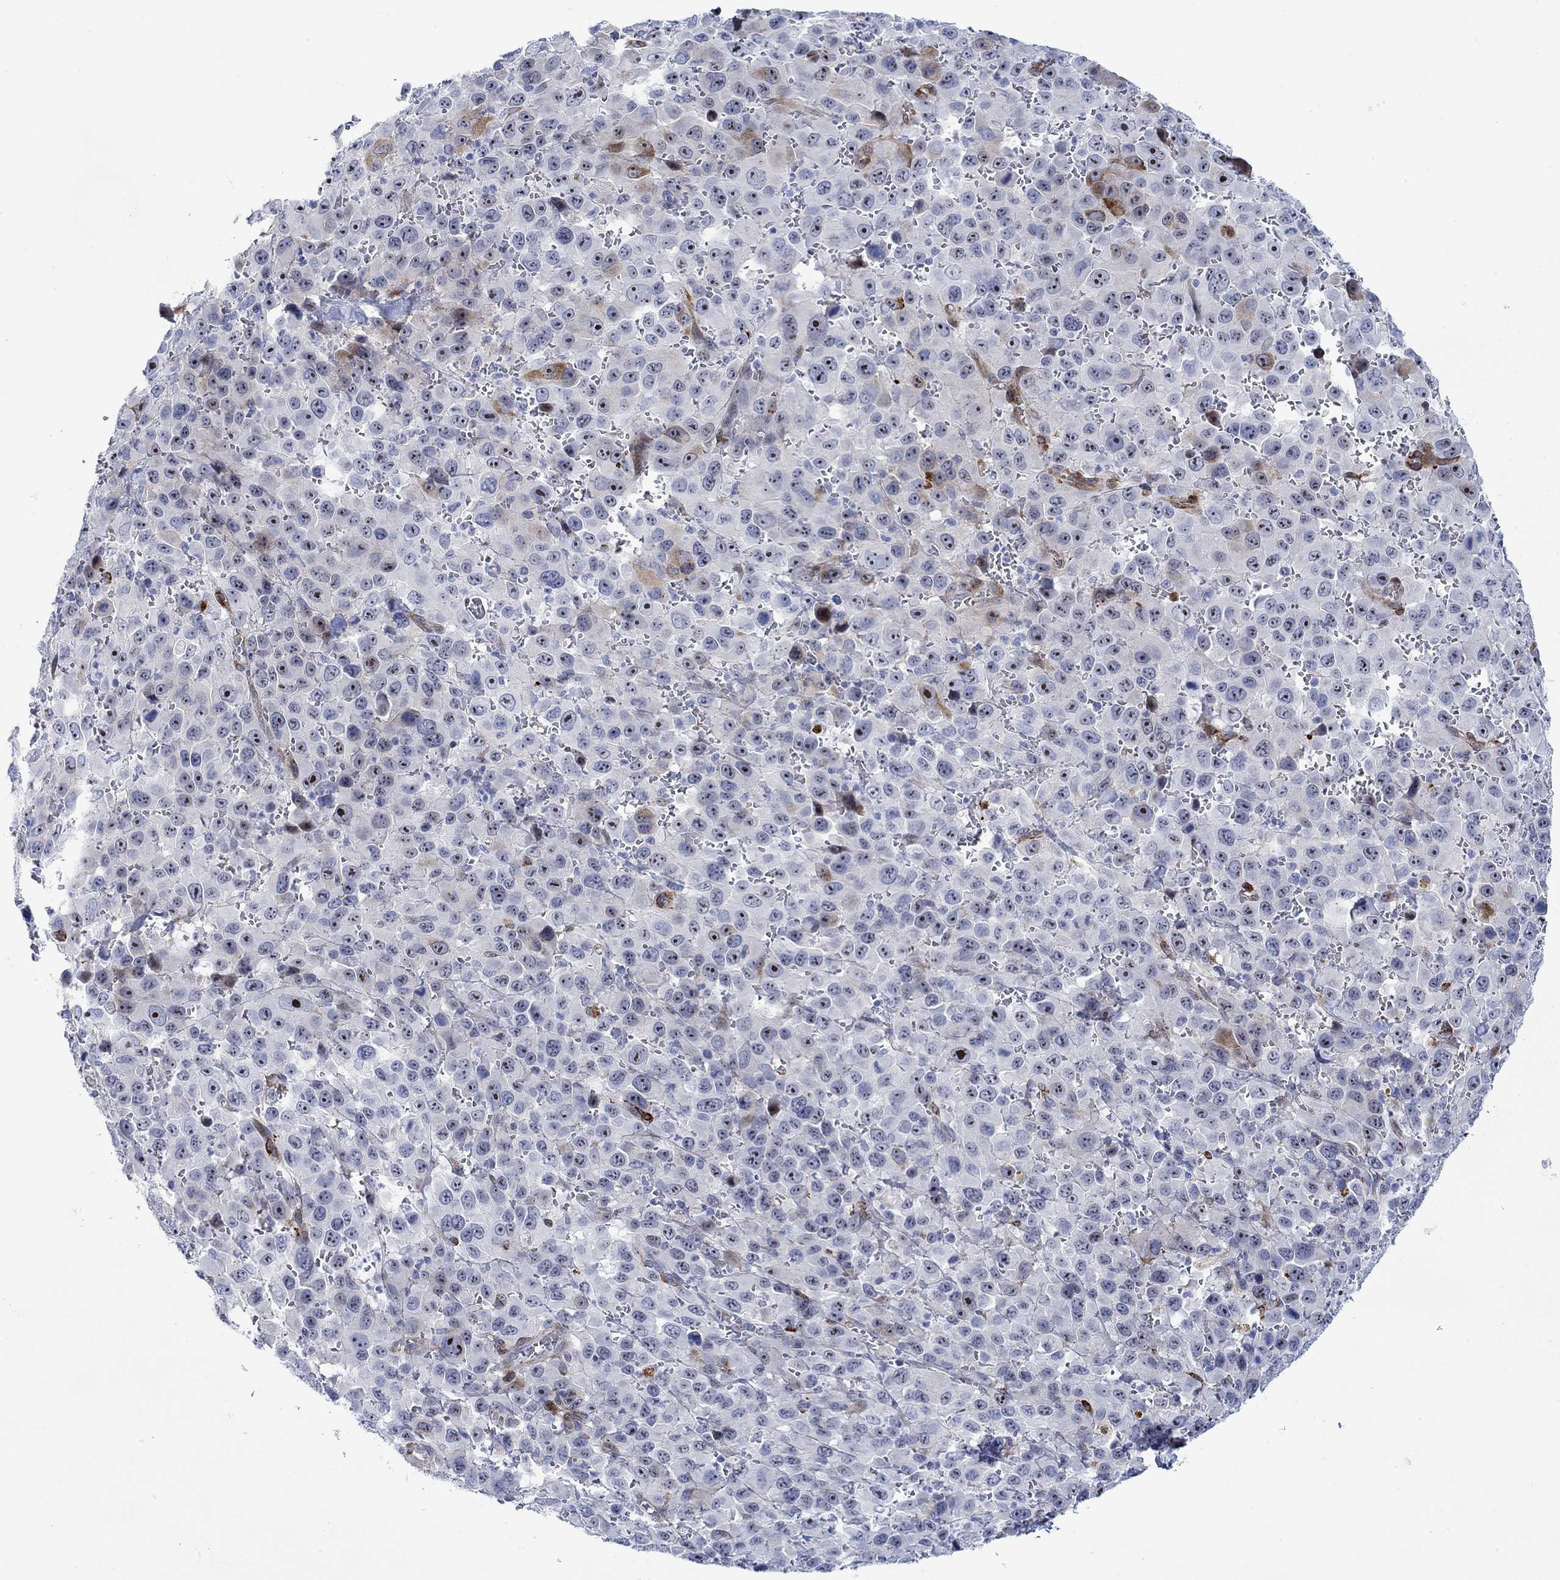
{"staining": {"intensity": "moderate", "quantity": "<25%", "location": "cytoplasmic/membranous"}, "tissue": "melanoma", "cell_type": "Tumor cells", "image_type": "cancer", "snomed": [{"axis": "morphology", "description": "Malignant melanoma, NOS"}, {"axis": "topography", "description": "Skin"}], "caption": "Immunohistochemistry image of melanoma stained for a protein (brown), which exhibits low levels of moderate cytoplasmic/membranous staining in approximately <25% of tumor cells.", "gene": "KSR2", "patient": {"sex": "female", "age": 91}}